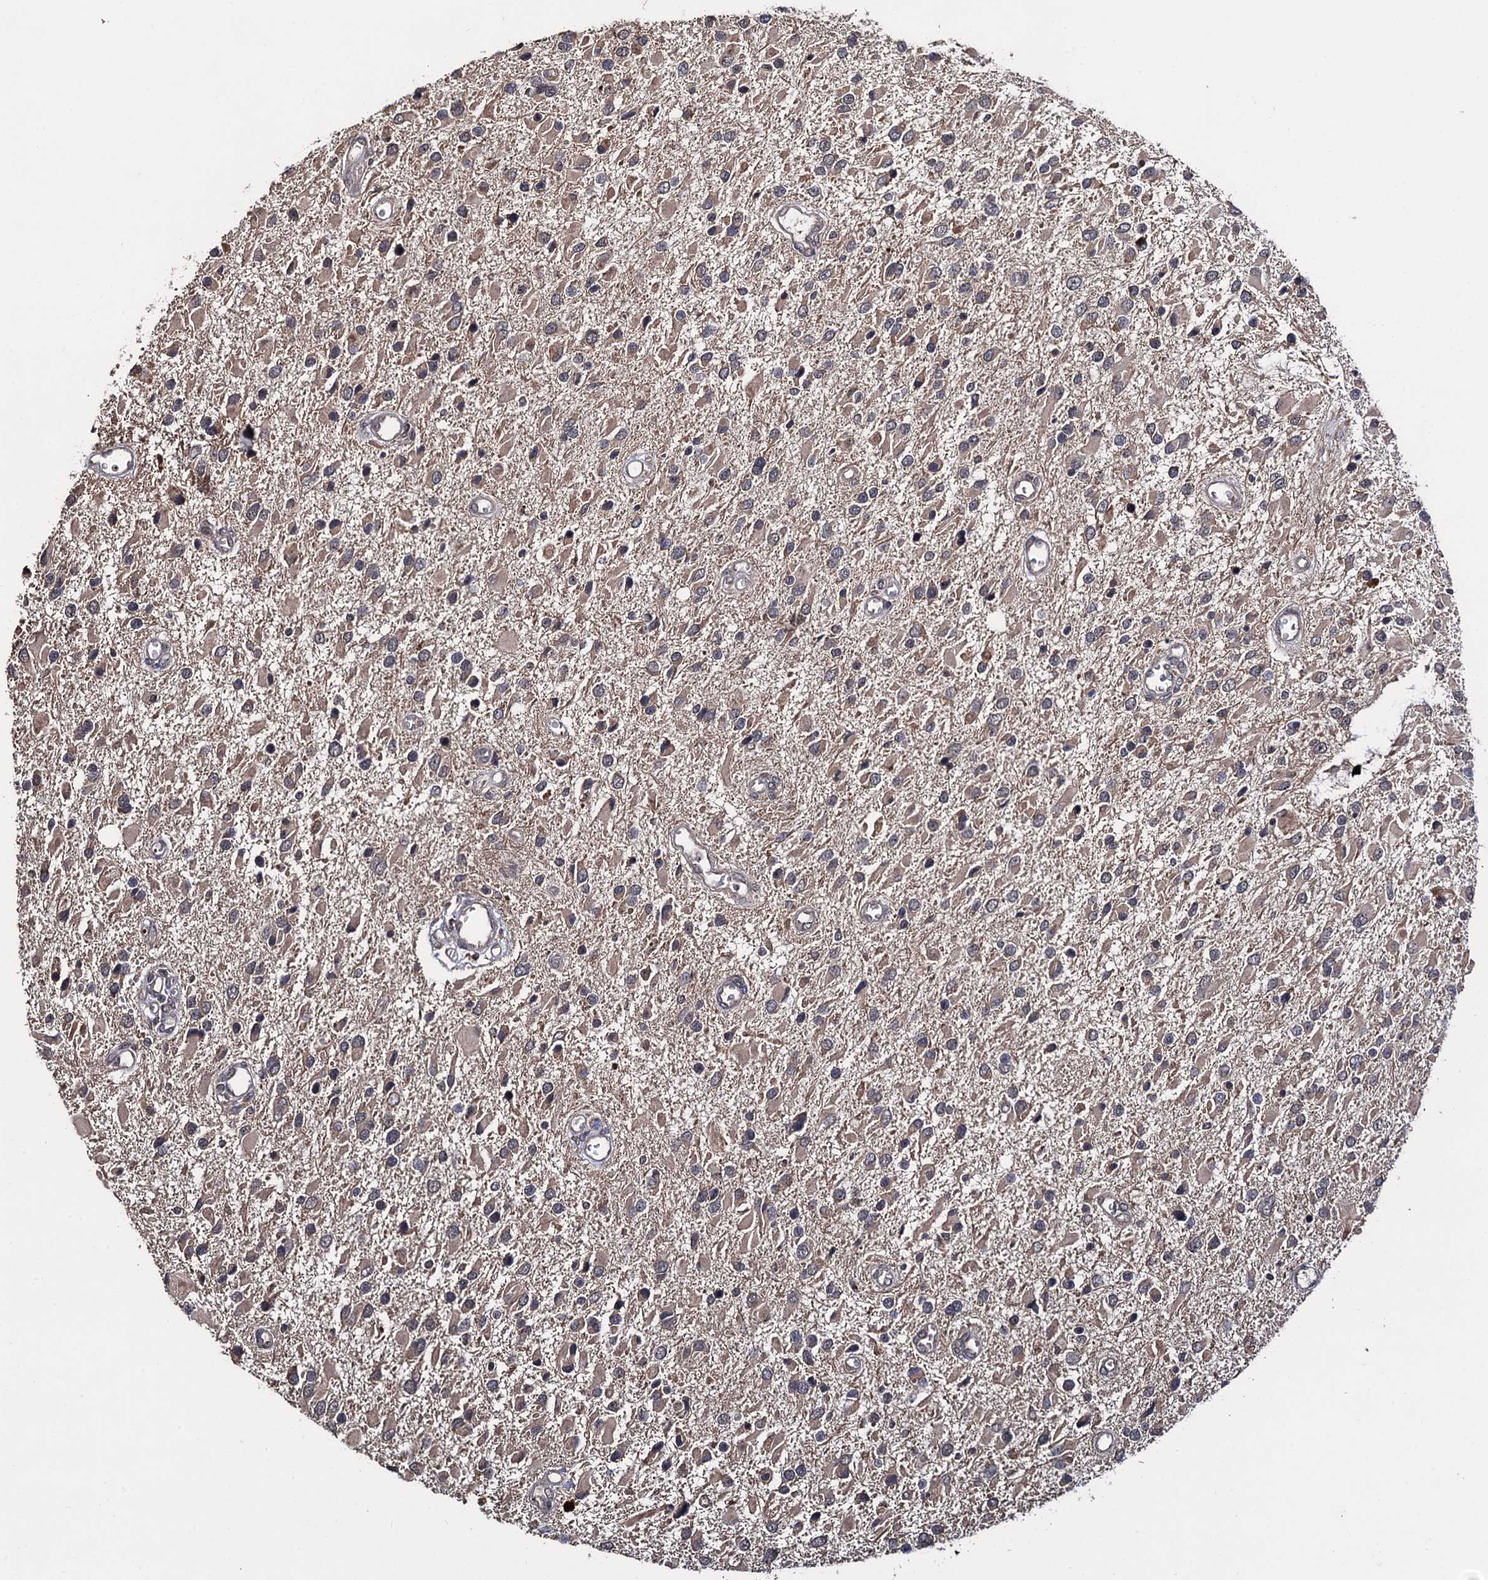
{"staining": {"intensity": "weak", "quantity": "25%-75%", "location": "cytoplasmic/membranous"}, "tissue": "glioma", "cell_type": "Tumor cells", "image_type": "cancer", "snomed": [{"axis": "morphology", "description": "Glioma, malignant, High grade"}, {"axis": "topography", "description": "Brain"}], "caption": "Human glioma stained for a protein (brown) exhibits weak cytoplasmic/membranous positive positivity in about 25%-75% of tumor cells.", "gene": "LRRC63", "patient": {"sex": "male", "age": 53}}